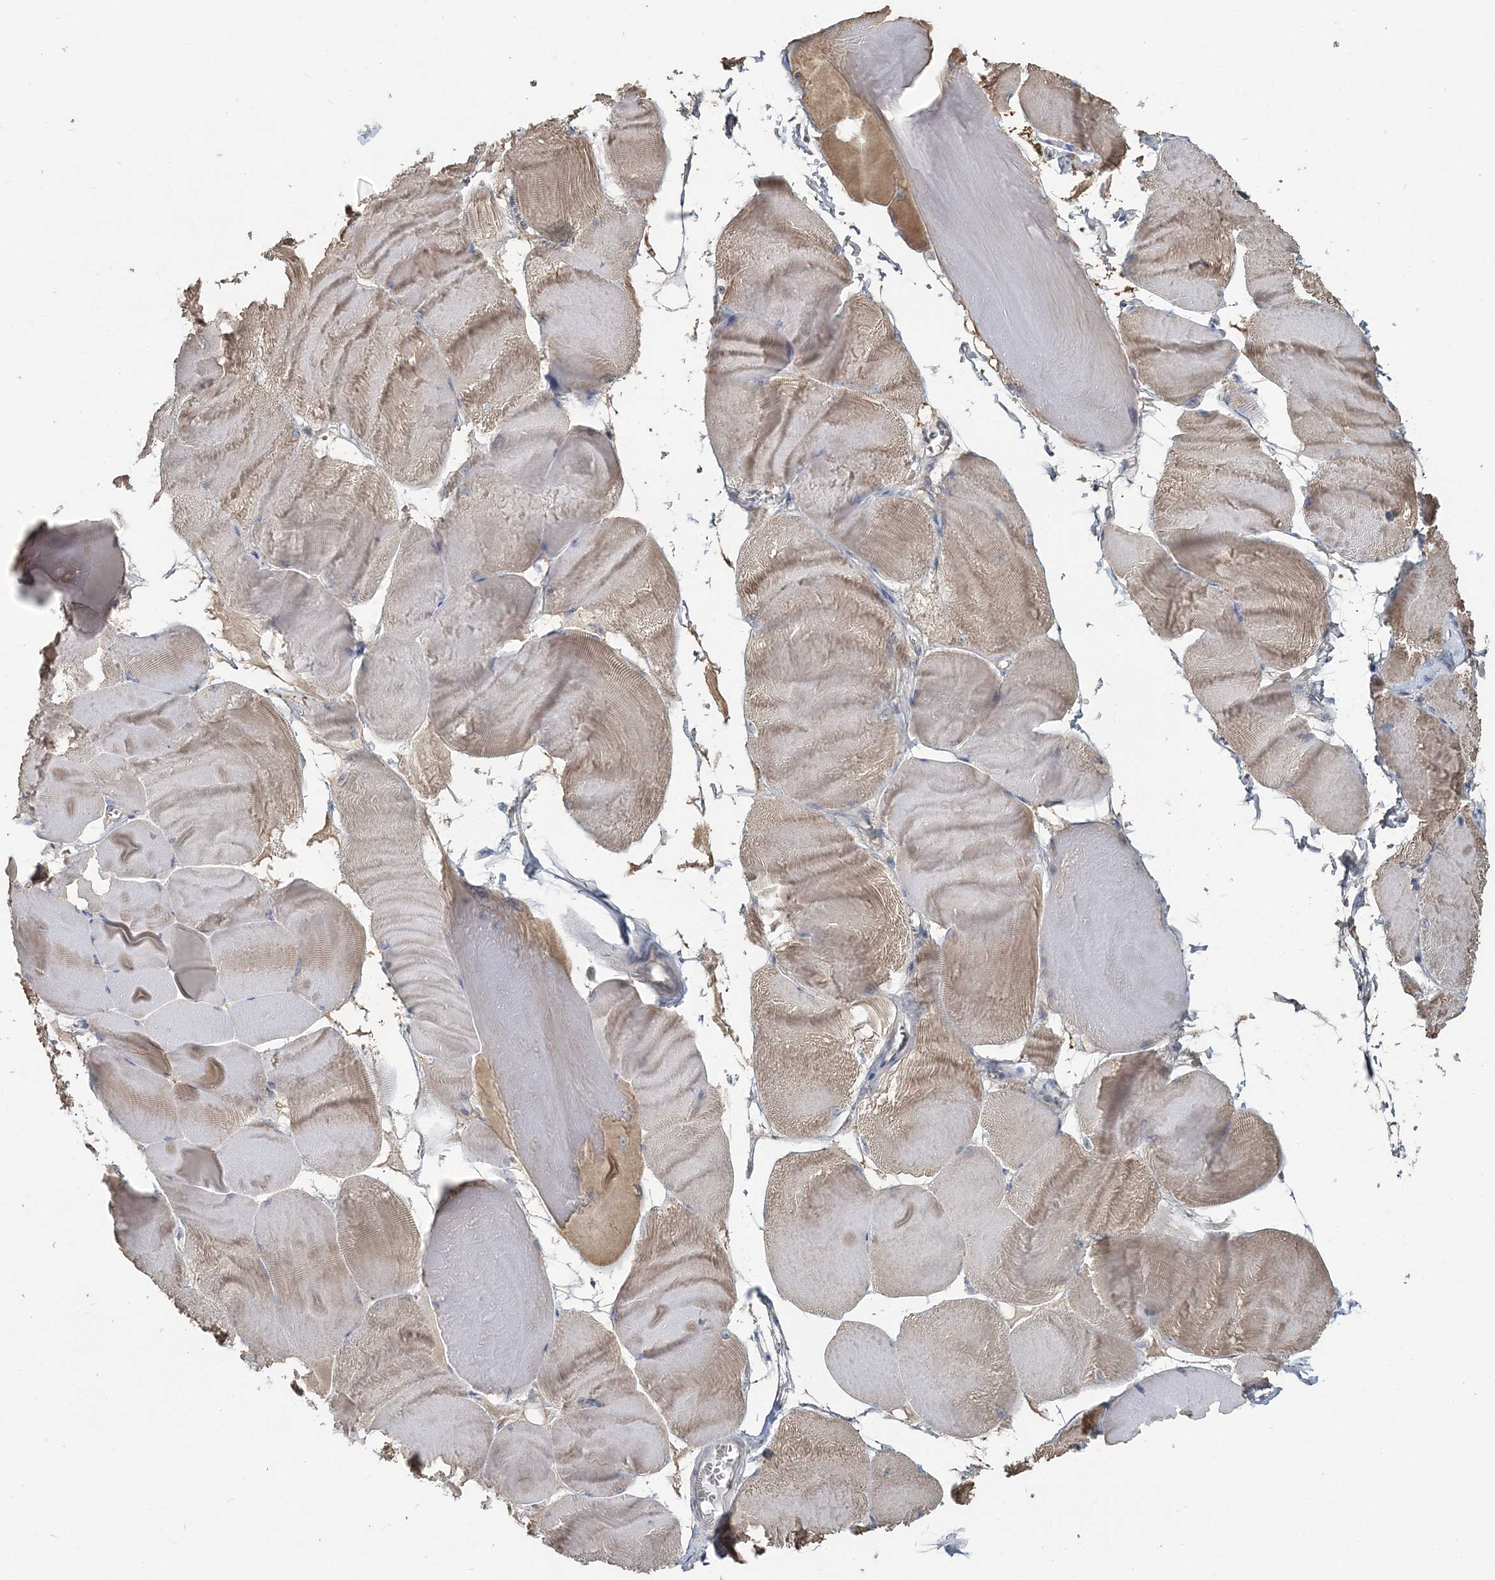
{"staining": {"intensity": "weak", "quantity": "25%-75%", "location": "cytoplasmic/membranous"}, "tissue": "skeletal muscle", "cell_type": "Myocytes", "image_type": "normal", "snomed": [{"axis": "morphology", "description": "Normal tissue, NOS"}, {"axis": "morphology", "description": "Basal cell carcinoma"}, {"axis": "topography", "description": "Skeletal muscle"}], "caption": "Myocytes reveal low levels of weak cytoplasmic/membranous positivity in about 25%-75% of cells in unremarkable human skeletal muscle.", "gene": "CMBL", "patient": {"sex": "female", "age": 64}}